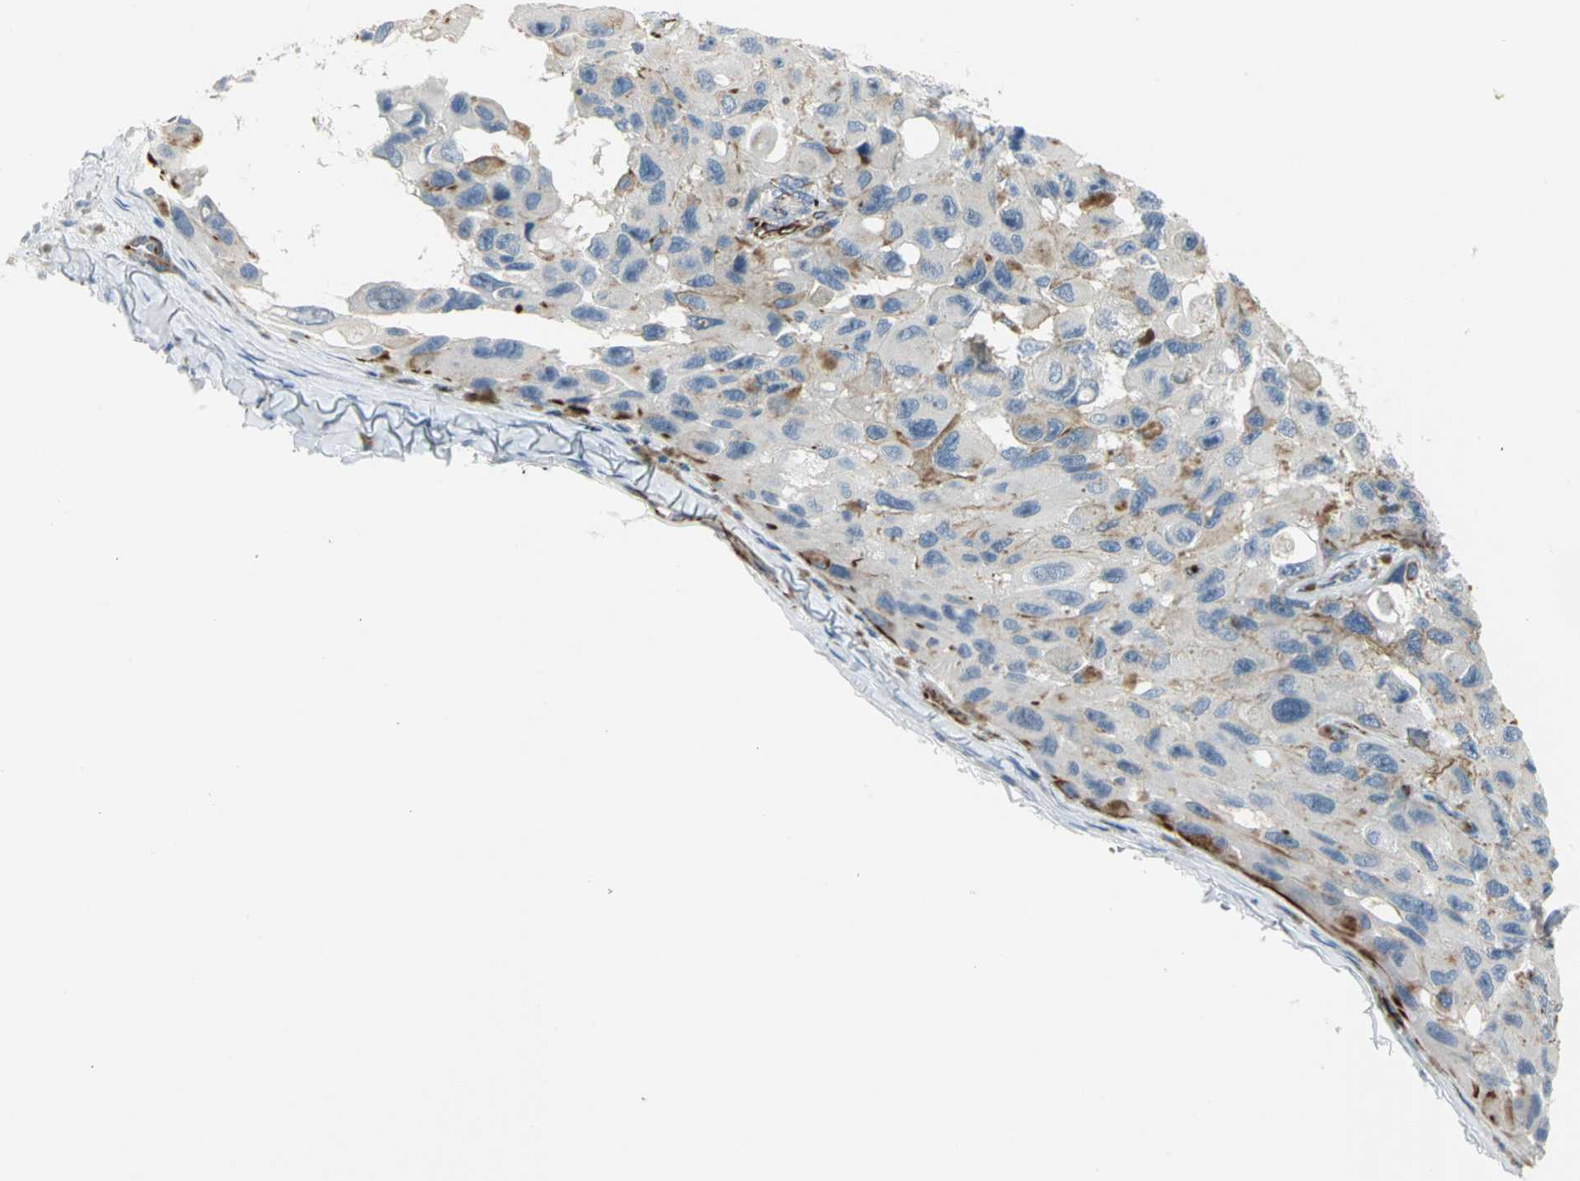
{"staining": {"intensity": "moderate", "quantity": "<25%", "location": "cytoplasmic/membranous"}, "tissue": "melanoma", "cell_type": "Tumor cells", "image_type": "cancer", "snomed": [{"axis": "morphology", "description": "Malignant melanoma, NOS"}, {"axis": "topography", "description": "Skin"}], "caption": "Protein expression analysis of melanoma reveals moderate cytoplasmic/membranous staining in approximately <25% of tumor cells.", "gene": "ALOX15", "patient": {"sex": "female", "age": 73}}